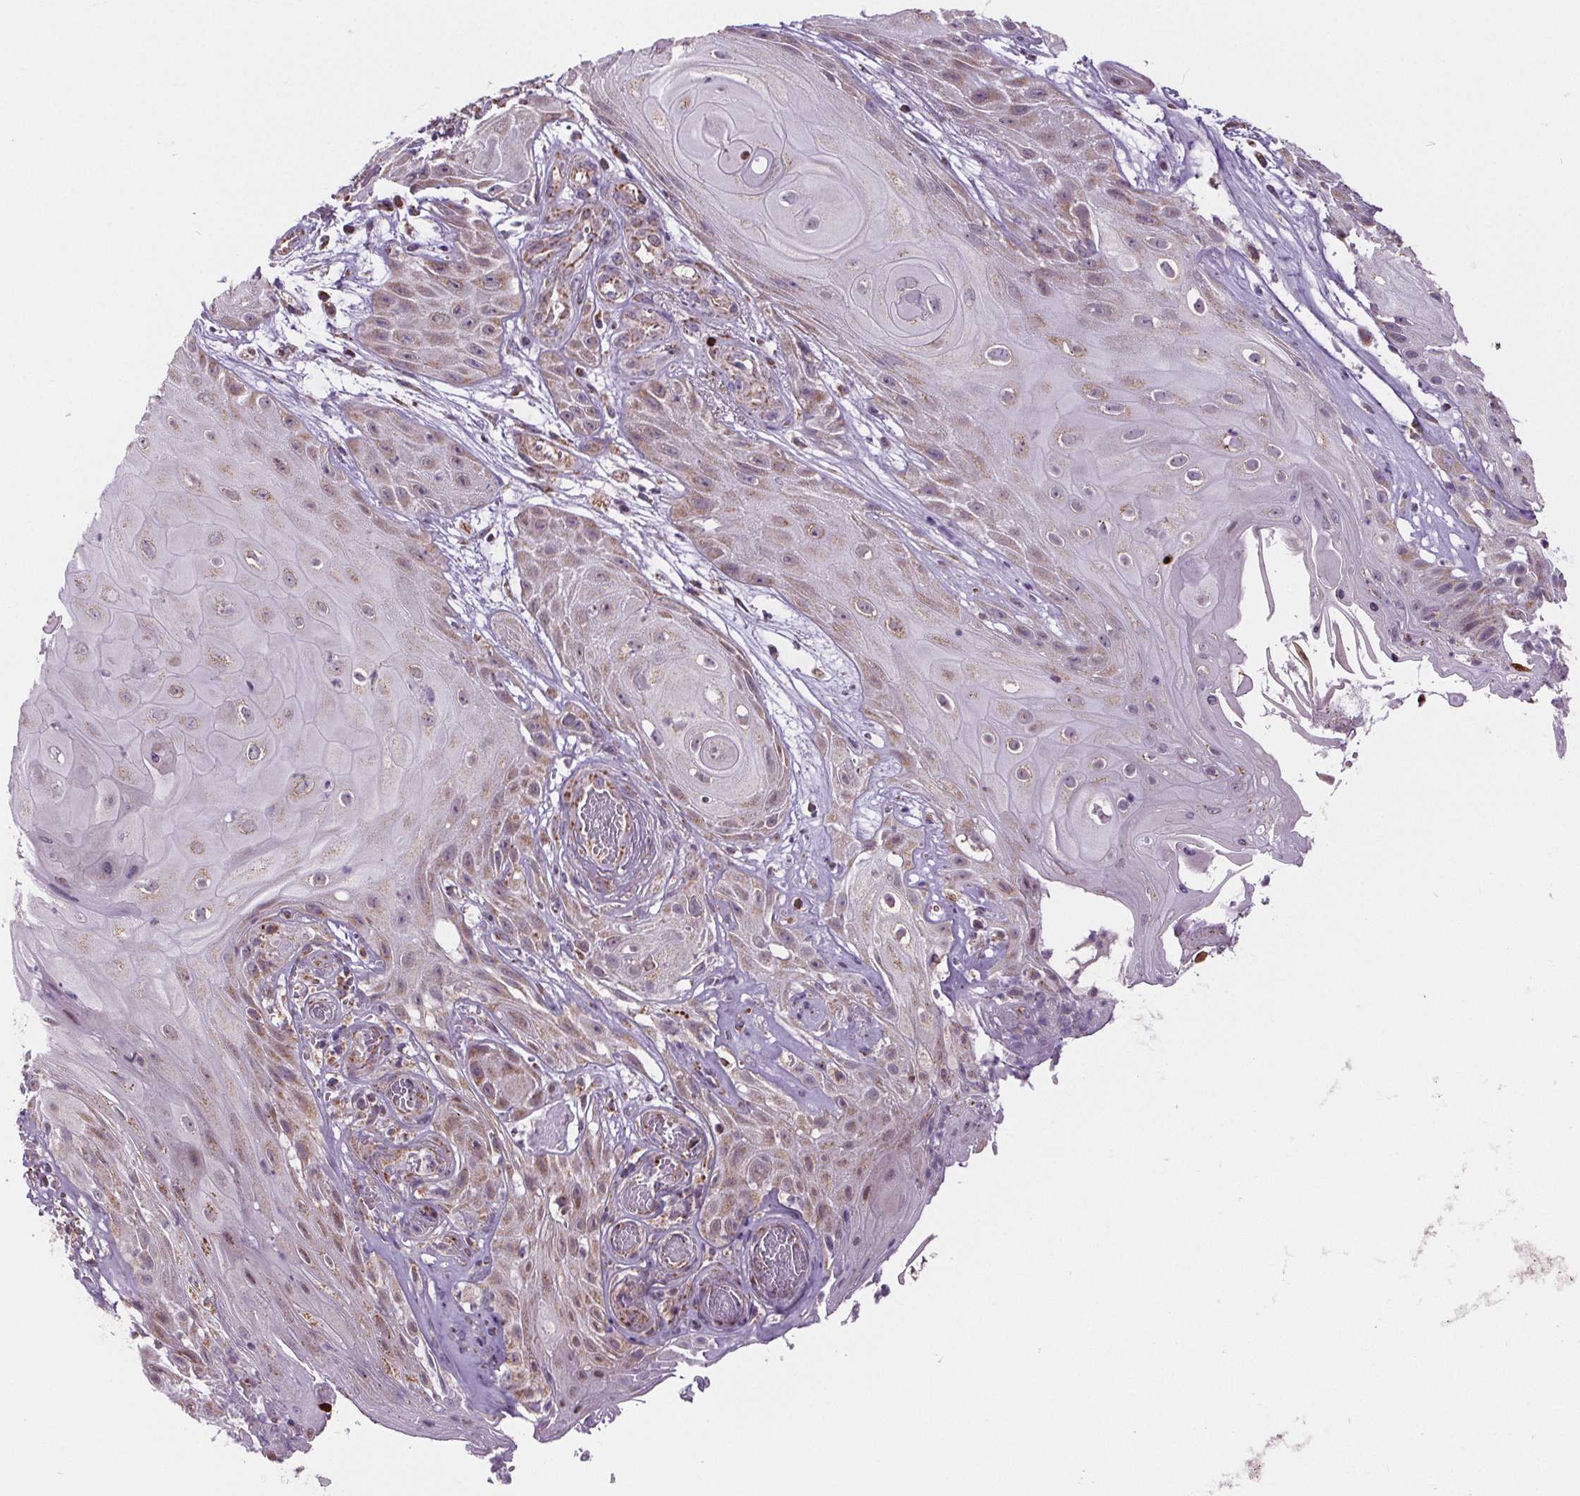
{"staining": {"intensity": "weak", "quantity": ">75%", "location": "cytoplasmic/membranous"}, "tissue": "skin cancer", "cell_type": "Tumor cells", "image_type": "cancer", "snomed": [{"axis": "morphology", "description": "Squamous cell carcinoma, NOS"}, {"axis": "topography", "description": "Skin"}], "caption": "Protein staining demonstrates weak cytoplasmic/membranous expression in approximately >75% of tumor cells in squamous cell carcinoma (skin).", "gene": "SUCLA2", "patient": {"sex": "male", "age": 62}}